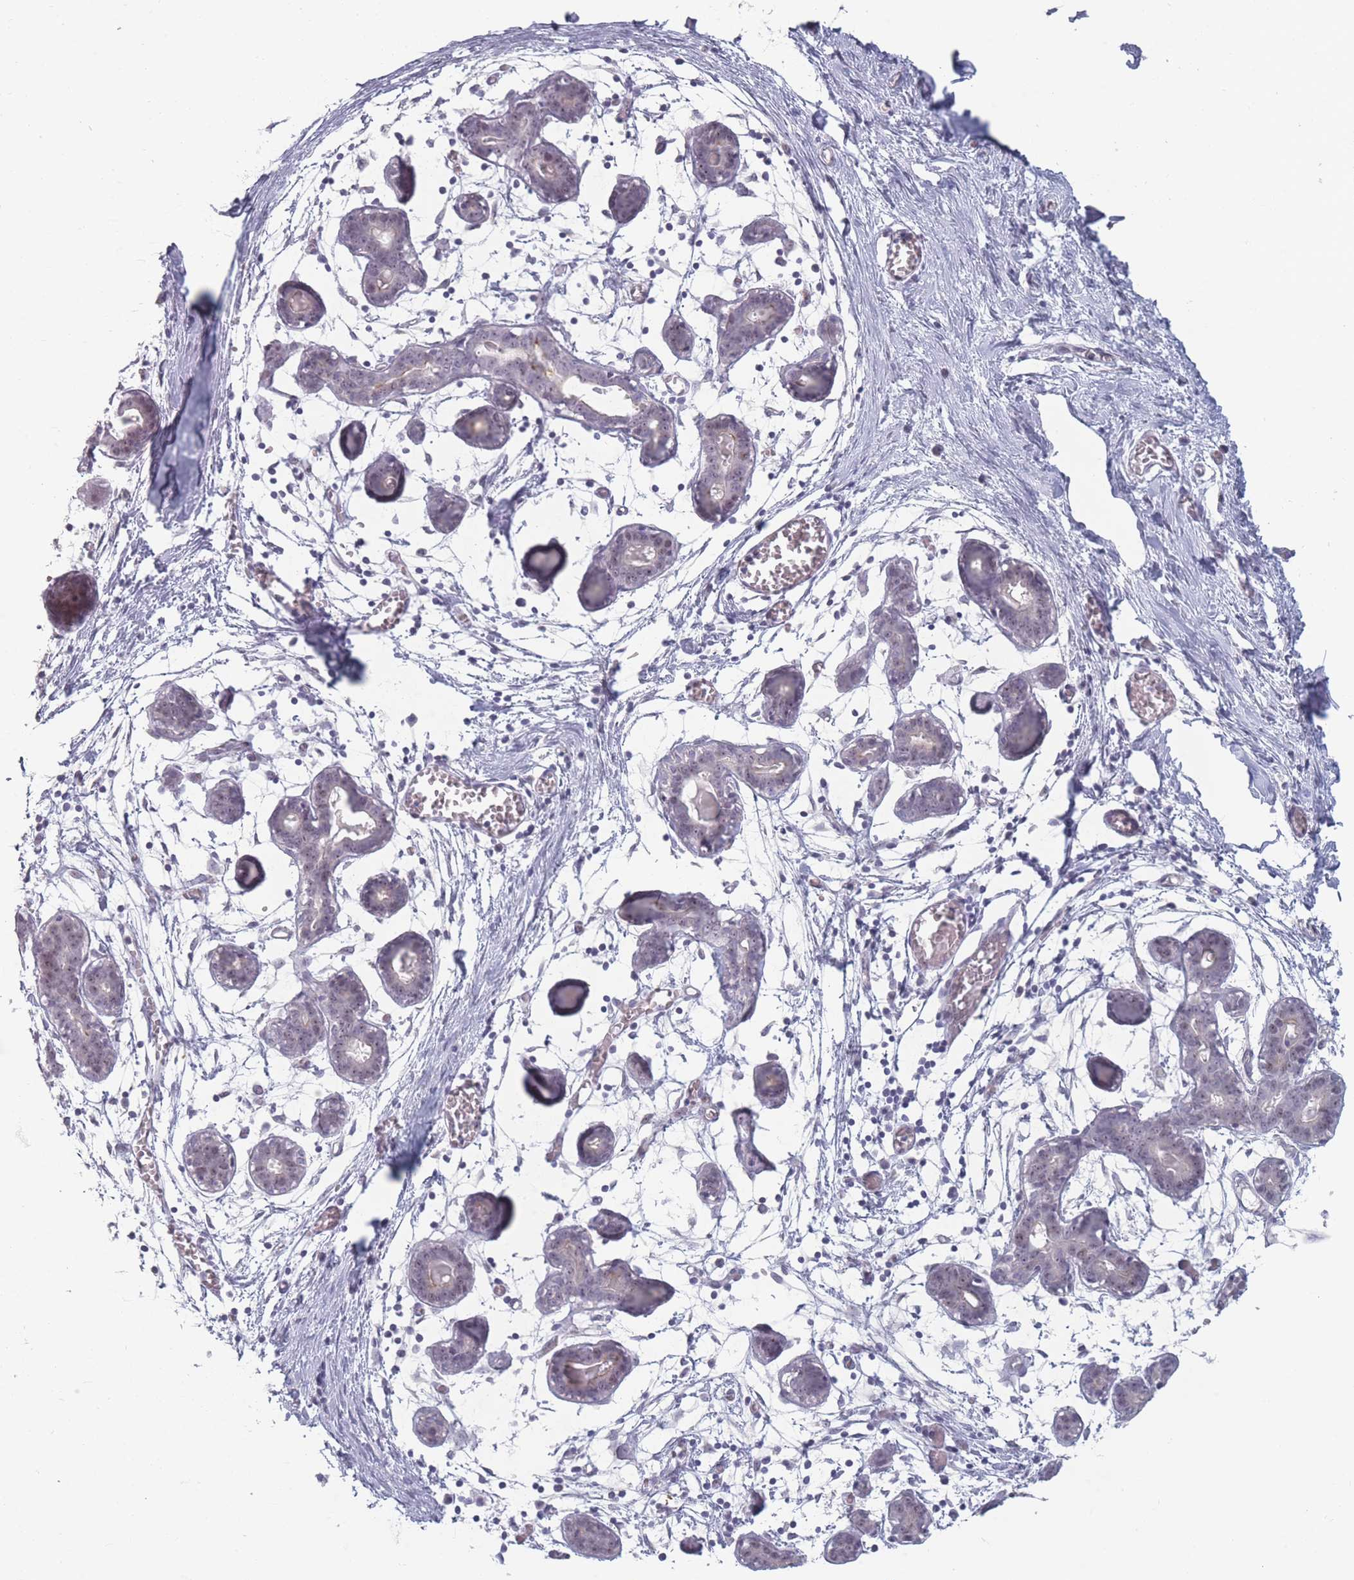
{"staining": {"intensity": "negative", "quantity": "none", "location": "none"}, "tissue": "breast", "cell_type": "Adipocytes", "image_type": "normal", "snomed": [{"axis": "morphology", "description": "Normal tissue, NOS"}, {"axis": "topography", "description": "Breast"}], "caption": "DAB immunohistochemical staining of normal breast shows no significant expression in adipocytes.", "gene": "ROS1", "patient": {"sex": "female", "age": 27}}